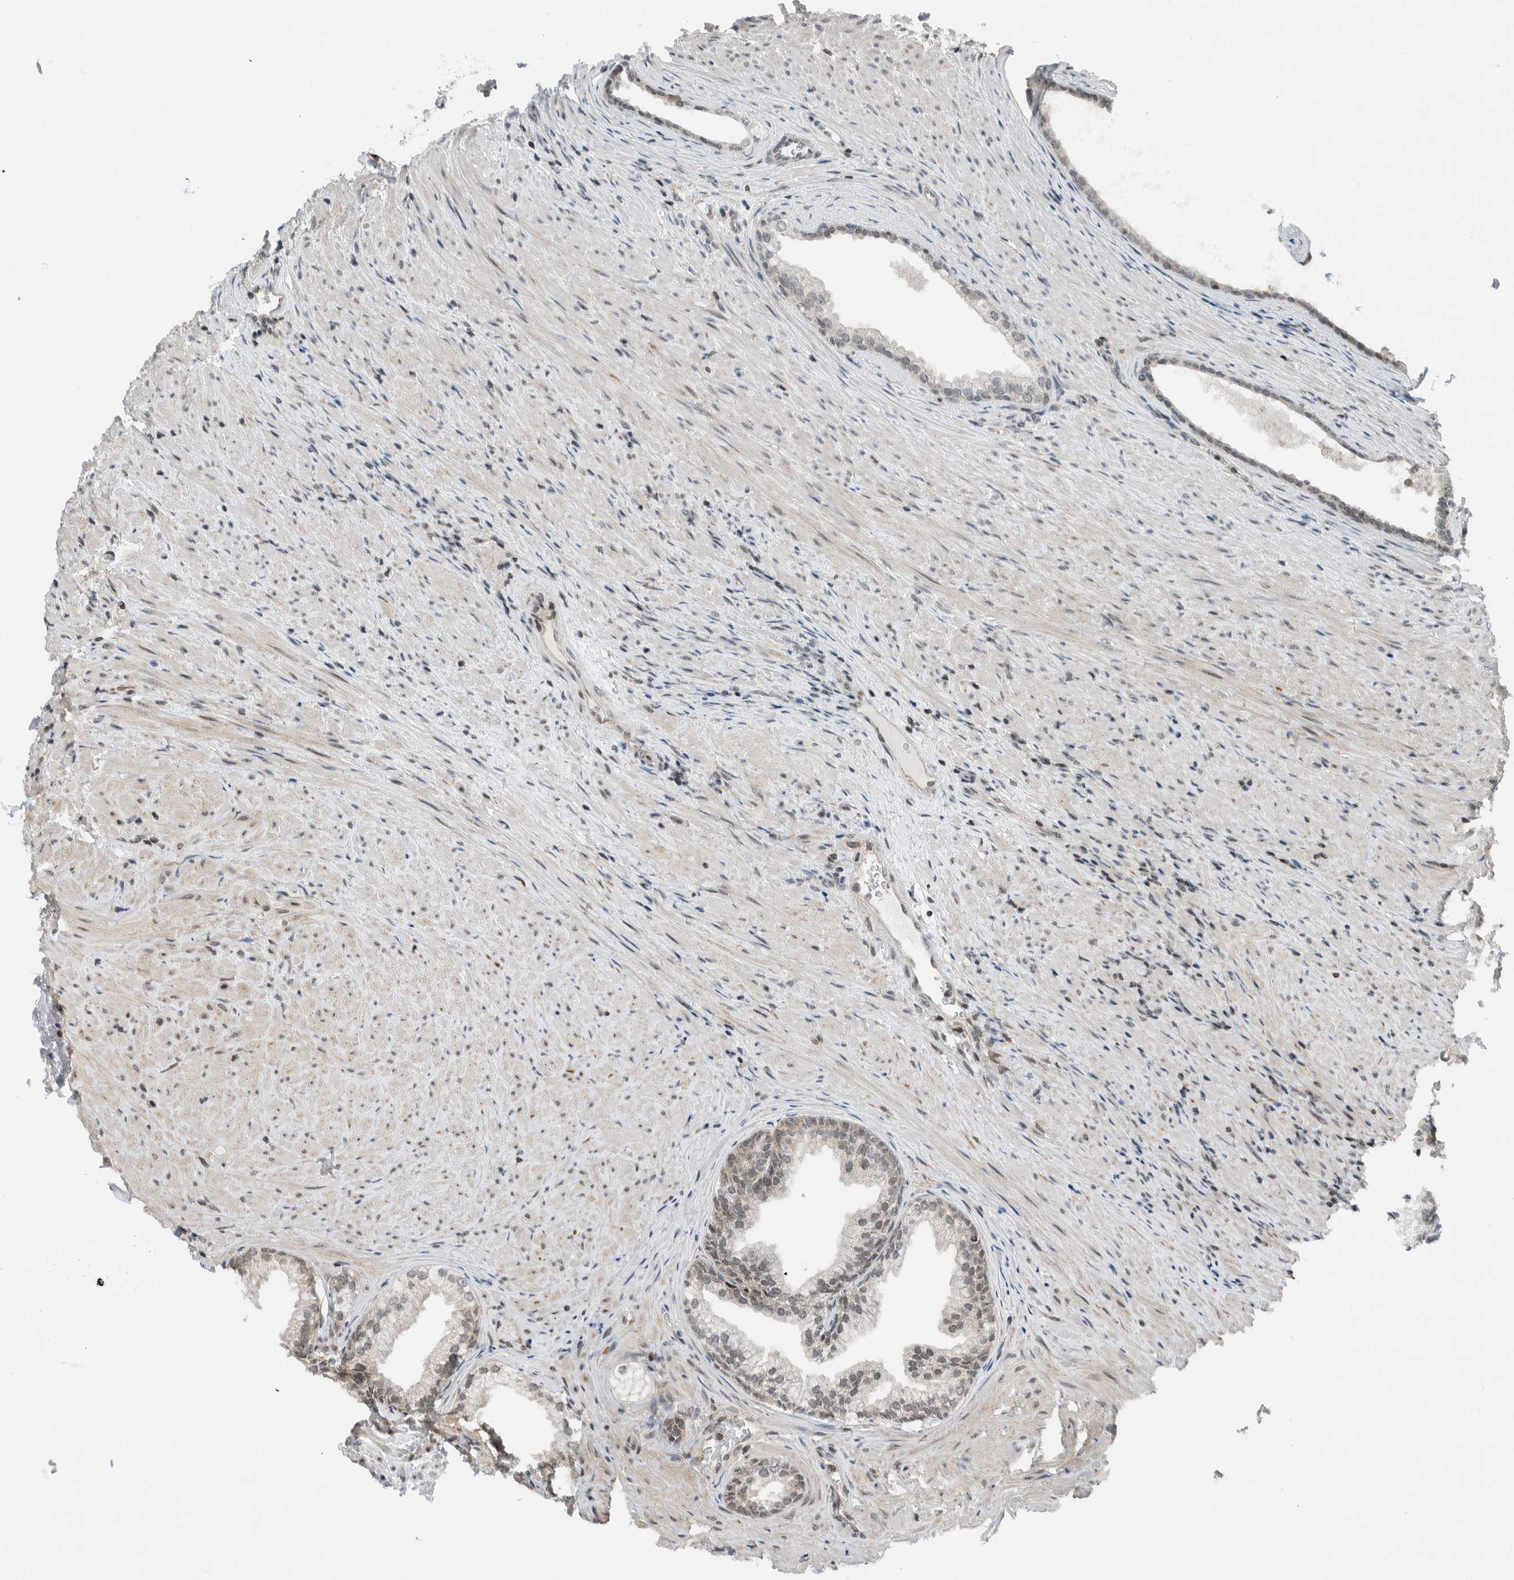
{"staining": {"intensity": "weak", "quantity": "25%-75%", "location": "cytoplasmic/membranous,nuclear"}, "tissue": "prostate", "cell_type": "Glandular cells", "image_type": "normal", "snomed": [{"axis": "morphology", "description": "Normal tissue, NOS"}, {"axis": "topography", "description": "Prostate"}], "caption": "Protein positivity by immunohistochemistry reveals weak cytoplasmic/membranous,nuclear expression in approximately 25%-75% of glandular cells in benign prostate.", "gene": "NPLOC4", "patient": {"sex": "male", "age": 76}}